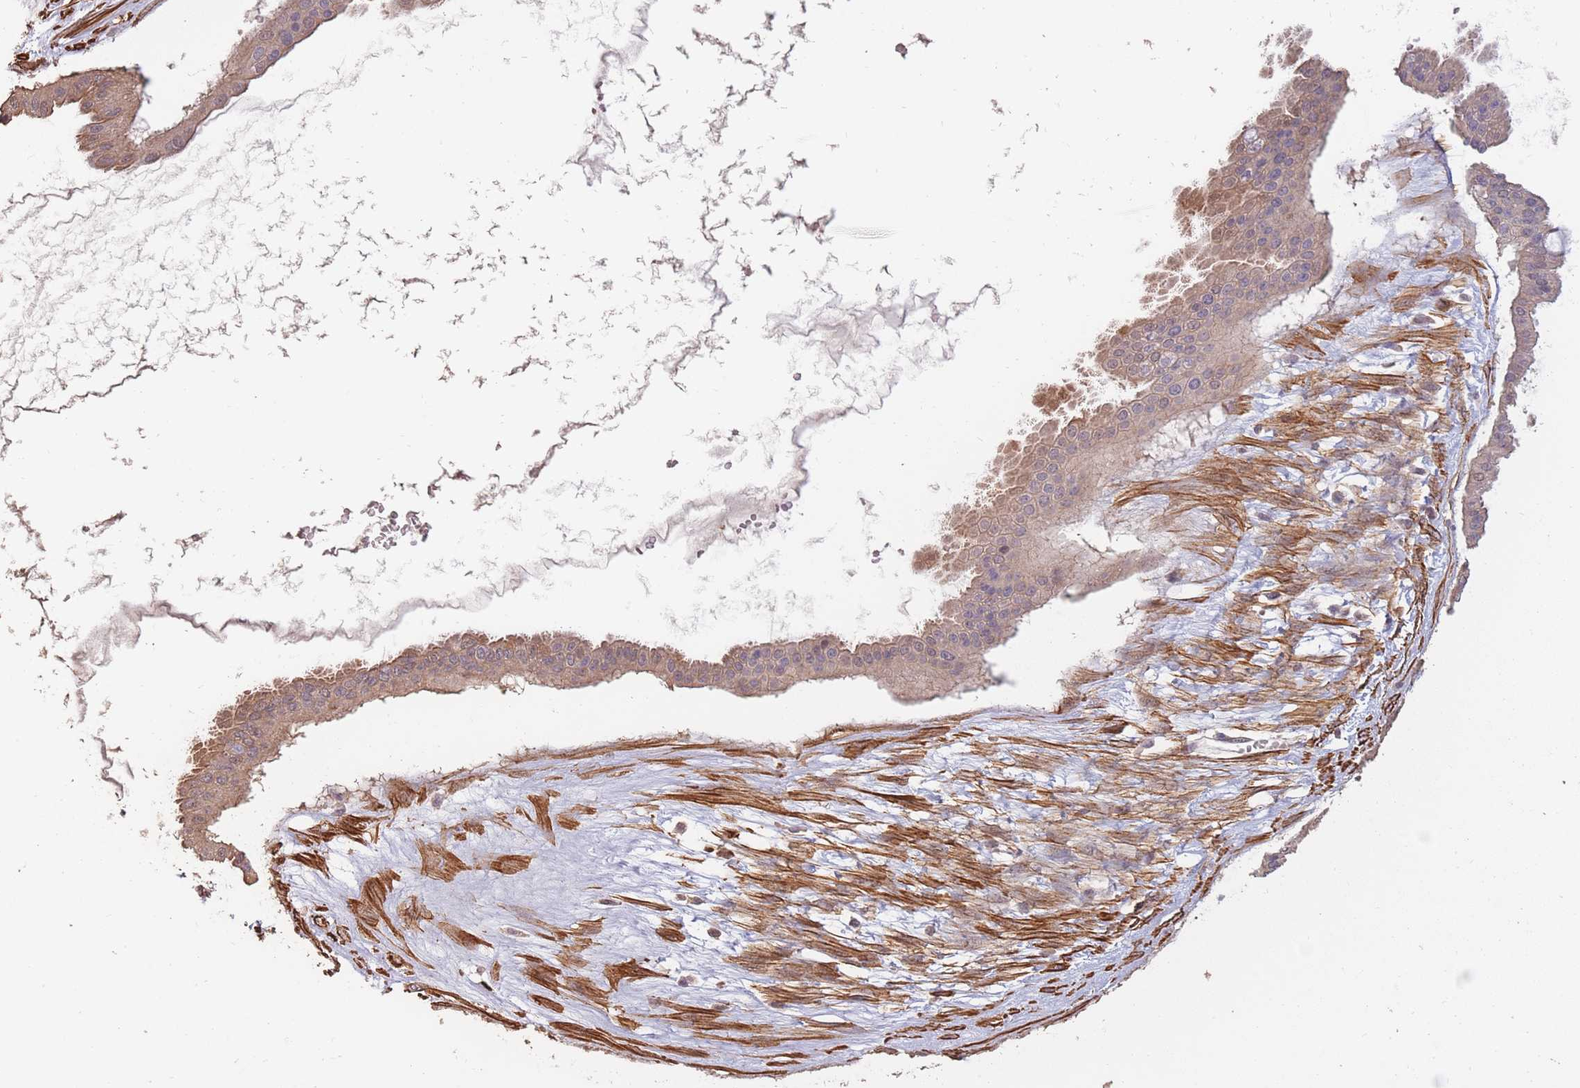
{"staining": {"intensity": "weak", "quantity": ">75%", "location": "cytoplasmic/membranous"}, "tissue": "ovarian cancer", "cell_type": "Tumor cells", "image_type": "cancer", "snomed": [{"axis": "morphology", "description": "Cystadenocarcinoma, mucinous, NOS"}, {"axis": "topography", "description": "Ovary"}], "caption": "Human mucinous cystadenocarcinoma (ovarian) stained for a protein (brown) displays weak cytoplasmic/membranous positive expression in approximately >75% of tumor cells.", "gene": "NLRC4", "patient": {"sex": "female", "age": 73}}